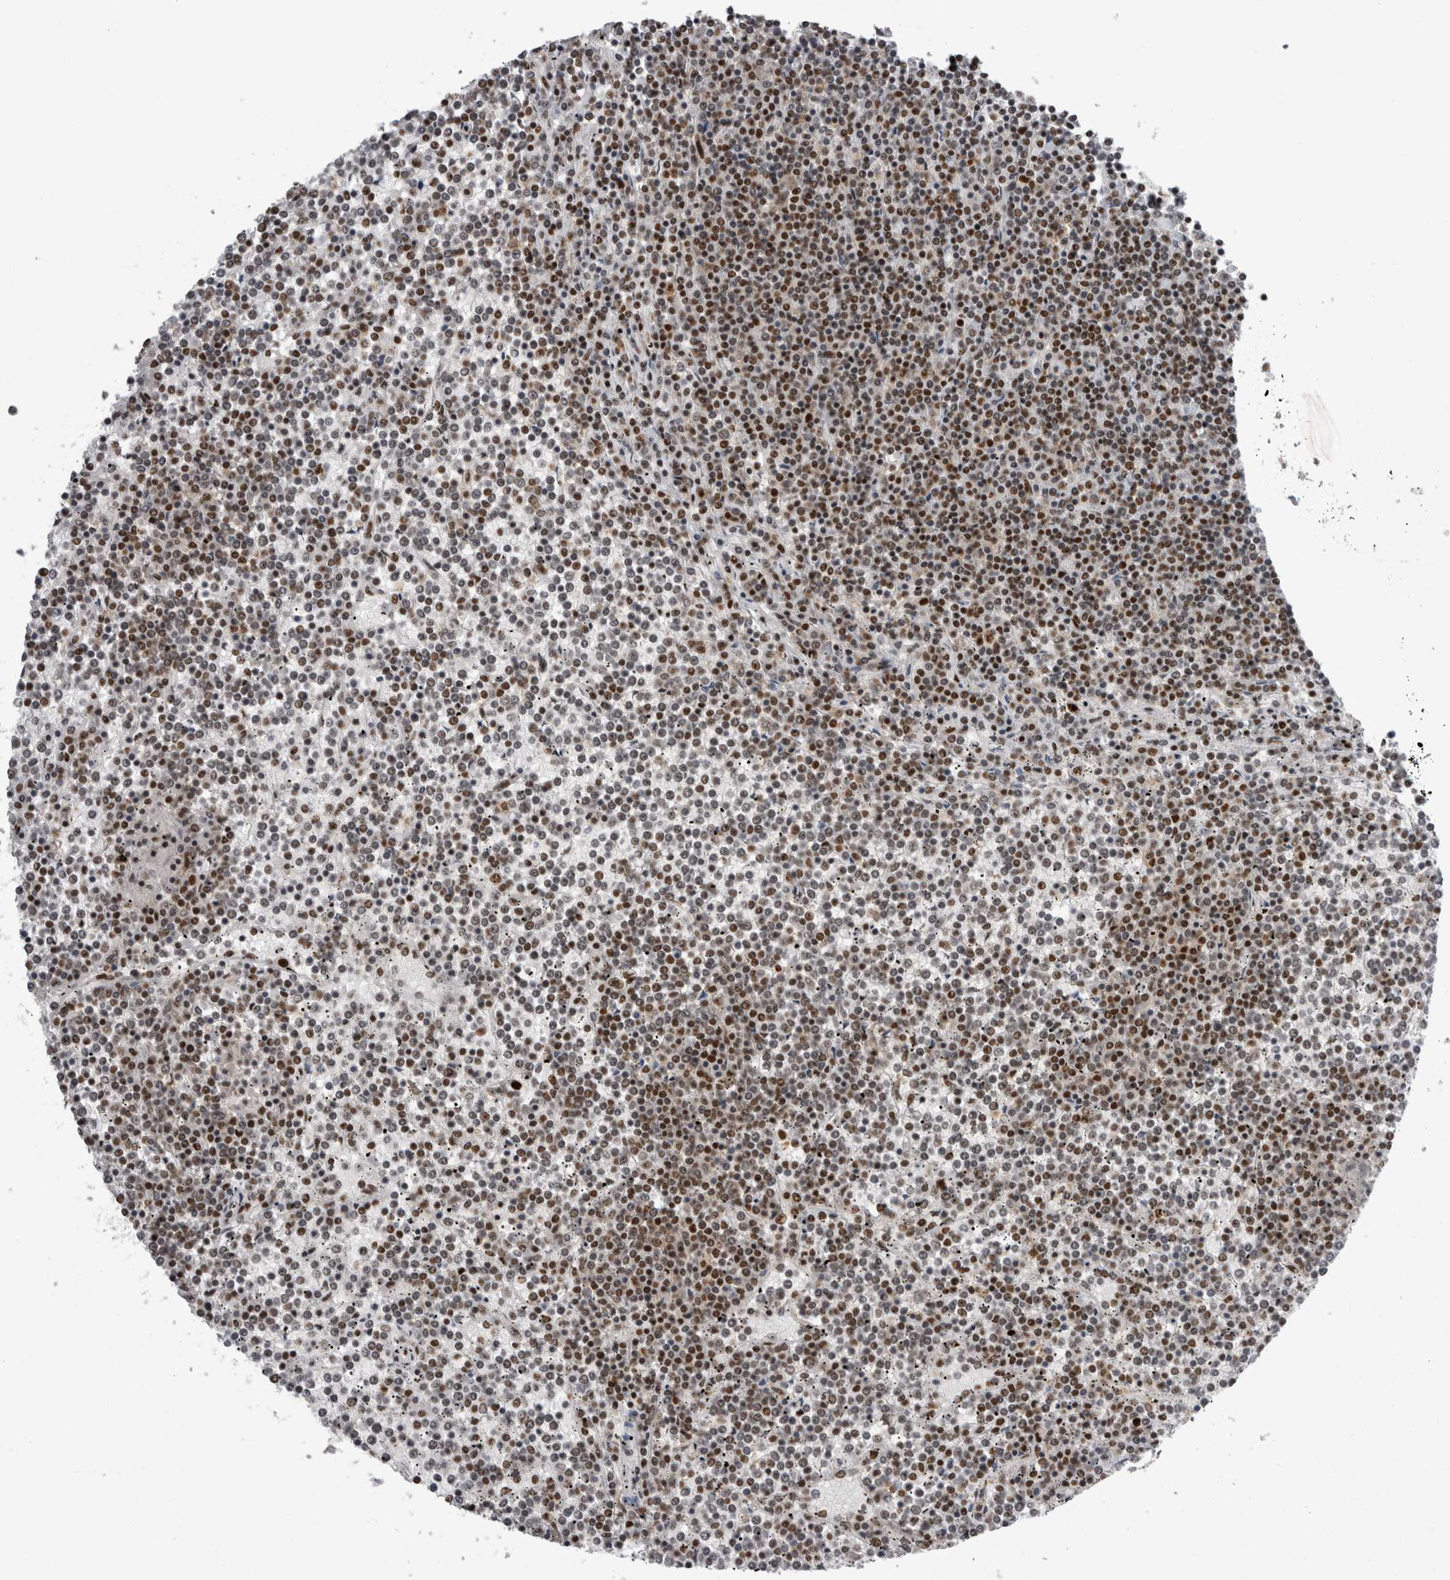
{"staining": {"intensity": "strong", "quantity": ">75%", "location": "nuclear"}, "tissue": "lymphoma", "cell_type": "Tumor cells", "image_type": "cancer", "snomed": [{"axis": "morphology", "description": "Malignant lymphoma, non-Hodgkin's type, Low grade"}, {"axis": "topography", "description": "Spleen"}], "caption": "A photomicrograph showing strong nuclear staining in about >75% of tumor cells in lymphoma, as visualized by brown immunohistochemical staining.", "gene": "SNRNP40", "patient": {"sex": "female", "age": 19}}